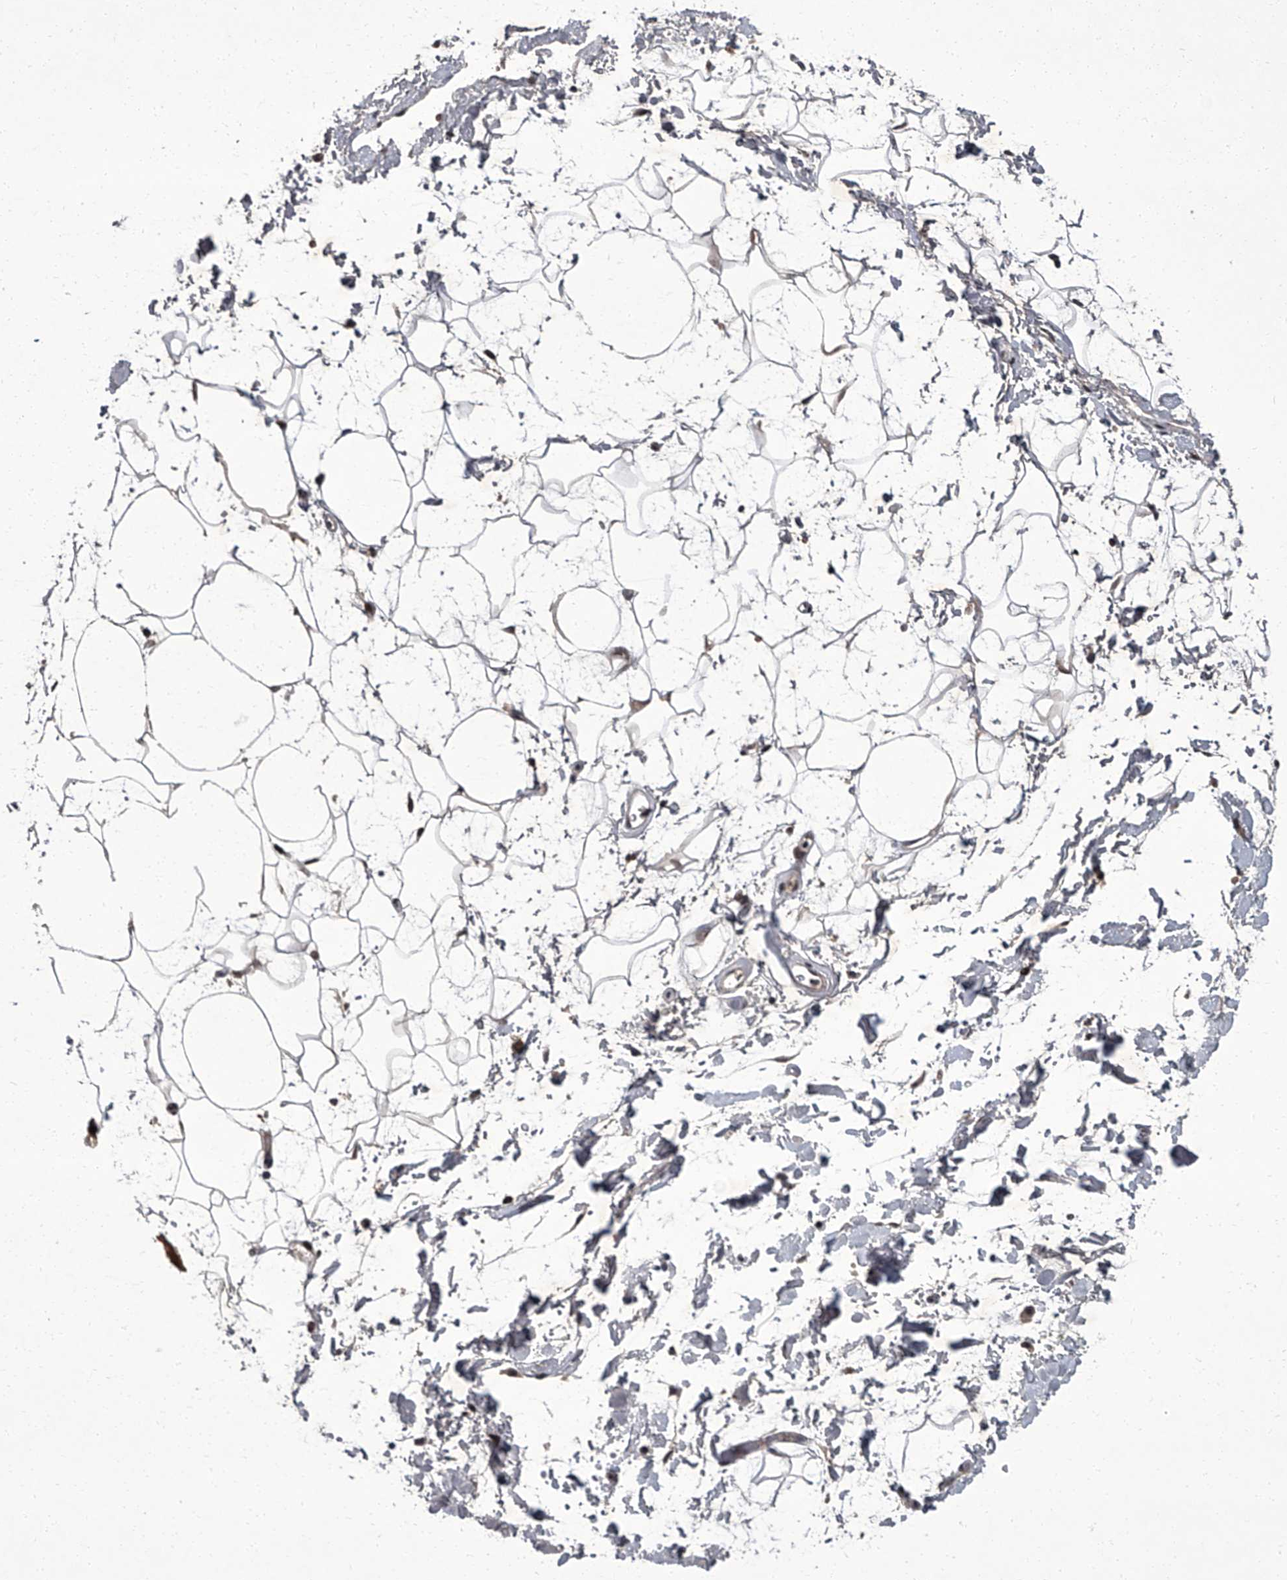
{"staining": {"intensity": "weak", "quantity": "25%-75%", "location": "cytoplasmic/membranous"}, "tissue": "adipose tissue", "cell_type": "Adipocytes", "image_type": "normal", "snomed": [{"axis": "morphology", "description": "Normal tissue, NOS"}, {"axis": "topography", "description": "Soft tissue"}], "caption": "High-power microscopy captured an immunohistochemistry (IHC) micrograph of benign adipose tissue, revealing weak cytoplasmic/membranous positivity in approximately 25%-75% of adipocytes.", "gene": "ZNF518B", "patient": {"sex": "male", "age": 72}}